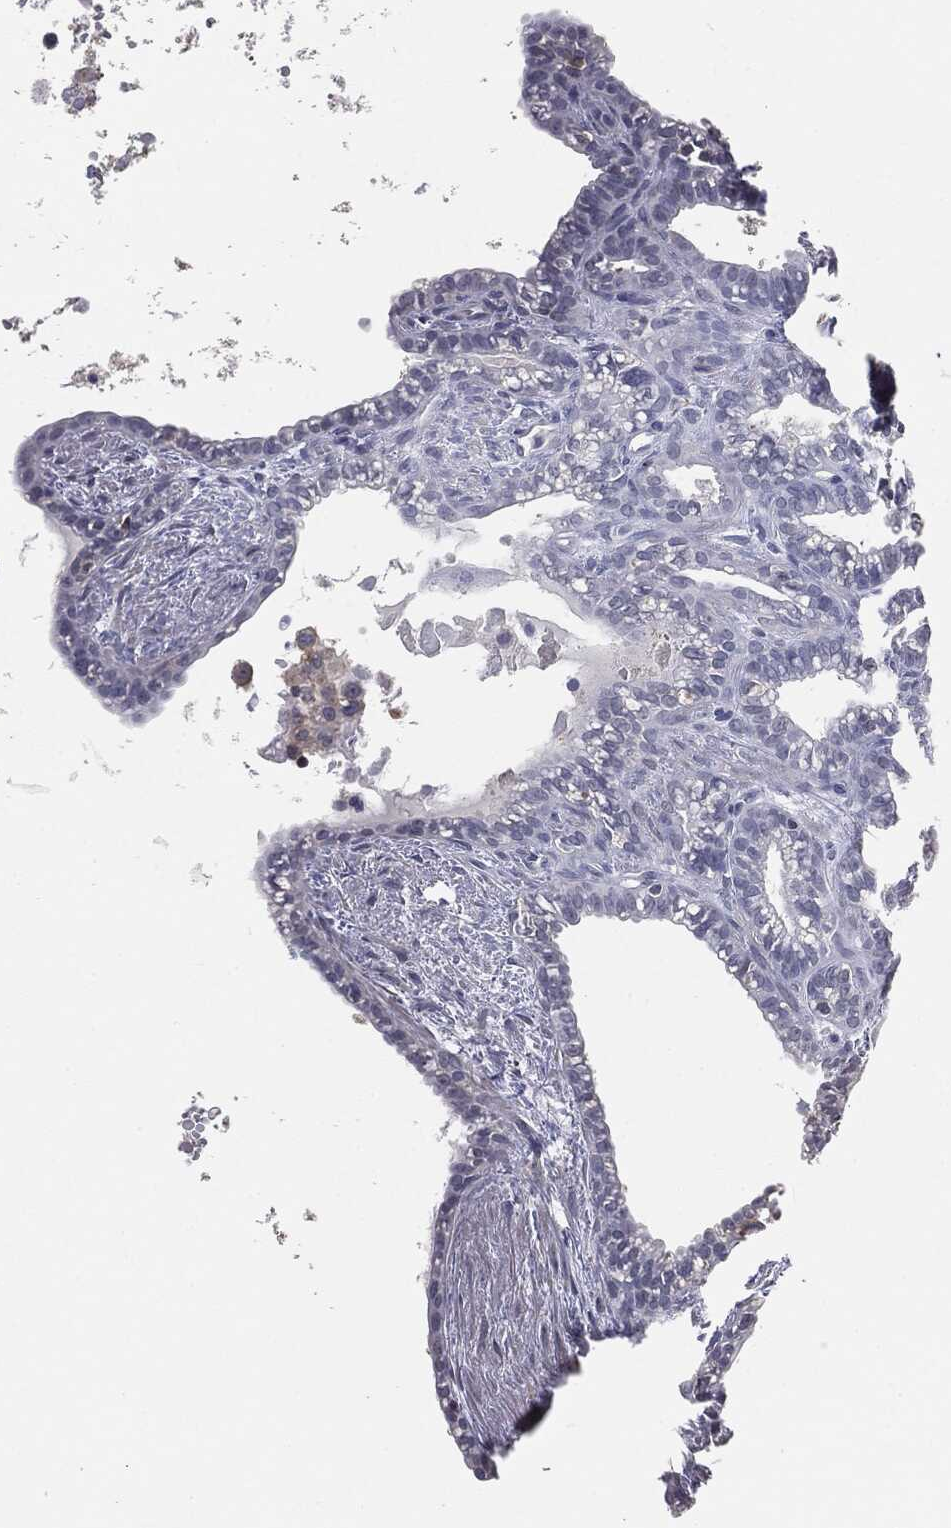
{"staining": {"intensity": "negative", "quantity": "none", "location": "none"}, "tissue": "seminal vesicle", "cell_type": "Glandular cells", "image_type": "normal", "snomed": [{"axis": "morphology", "description": "Normal tissue, NOS"}, {"axis": "morphology", "description": "Urothelial carcinoma, NOS"}, {"axis": "topography", "description": "Urinary bladder"}, {"axis": "topography", "description": "Seminal veicle"}], "caption": "A high-resolution photomicrograph shows IHC staining of unremarkable seminal vesicle, which demonstrates no significant staining in glandular cells. (DAB IHC visualized using brightfield microscopy, high magnification).", "gene": "SLC2A2", "patient": {"sex": "male", "age": 76}}